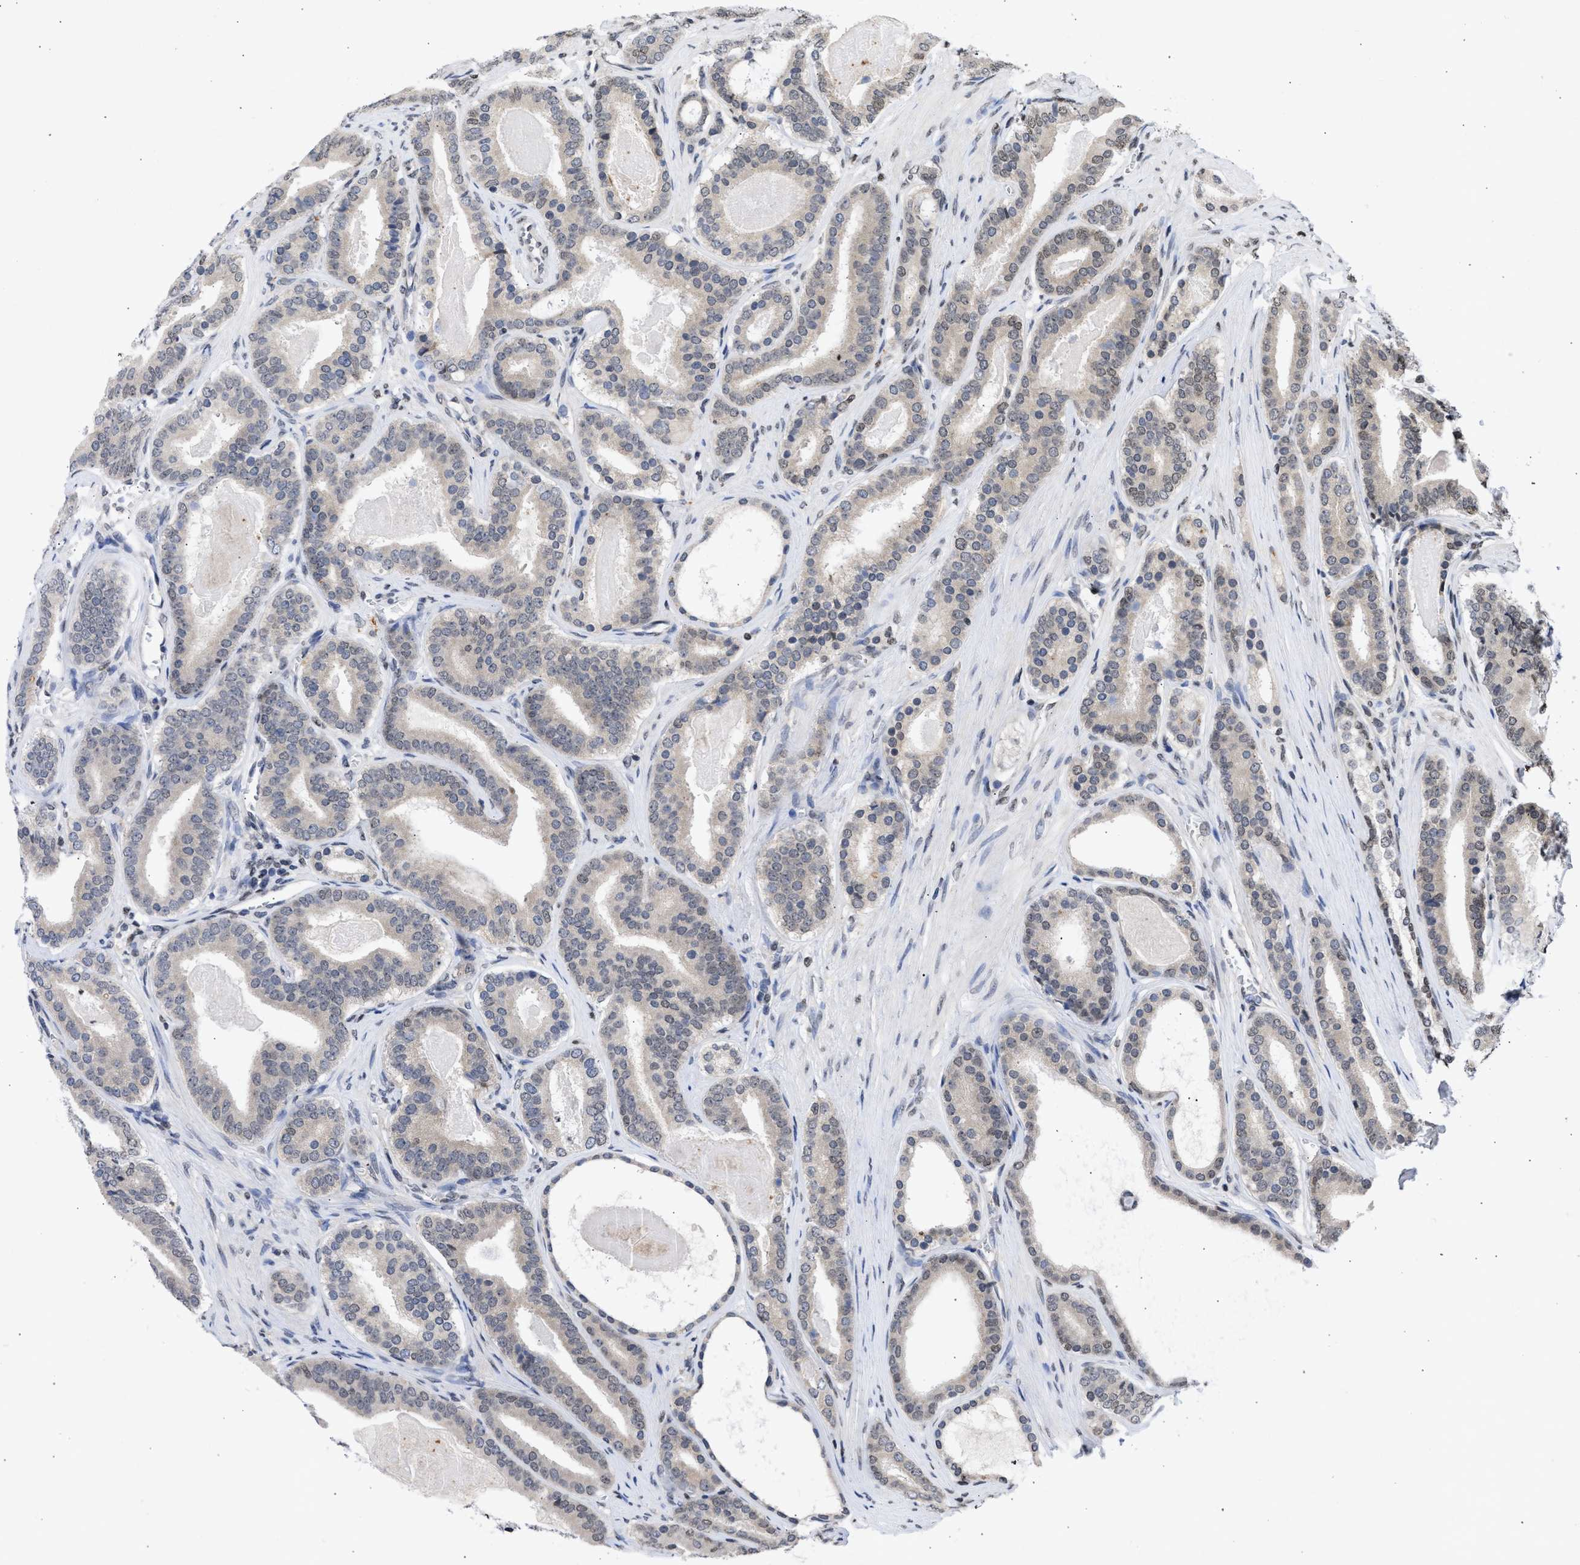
{"staining": {"intensity": "weak", "quantity": "25%-75%", "location": "nuclear"}, "tissue": "prostate cancer", "cell_type": "Tumor cells", "image_type": "cancer", "snomed": [{"axis": "morphology", "description": "Adenocarcinoma, High grade"}, {"axis": "topography", "description": "Prostate"}], "caption": "The histopathology image shows a brown stain indicating the presence of a protein in the nuclear of tumor cells in adenocarcinoma (high-grade) (prostate).", "gene": "NUP35", "patient": {"sex": "male", "age": 60}}